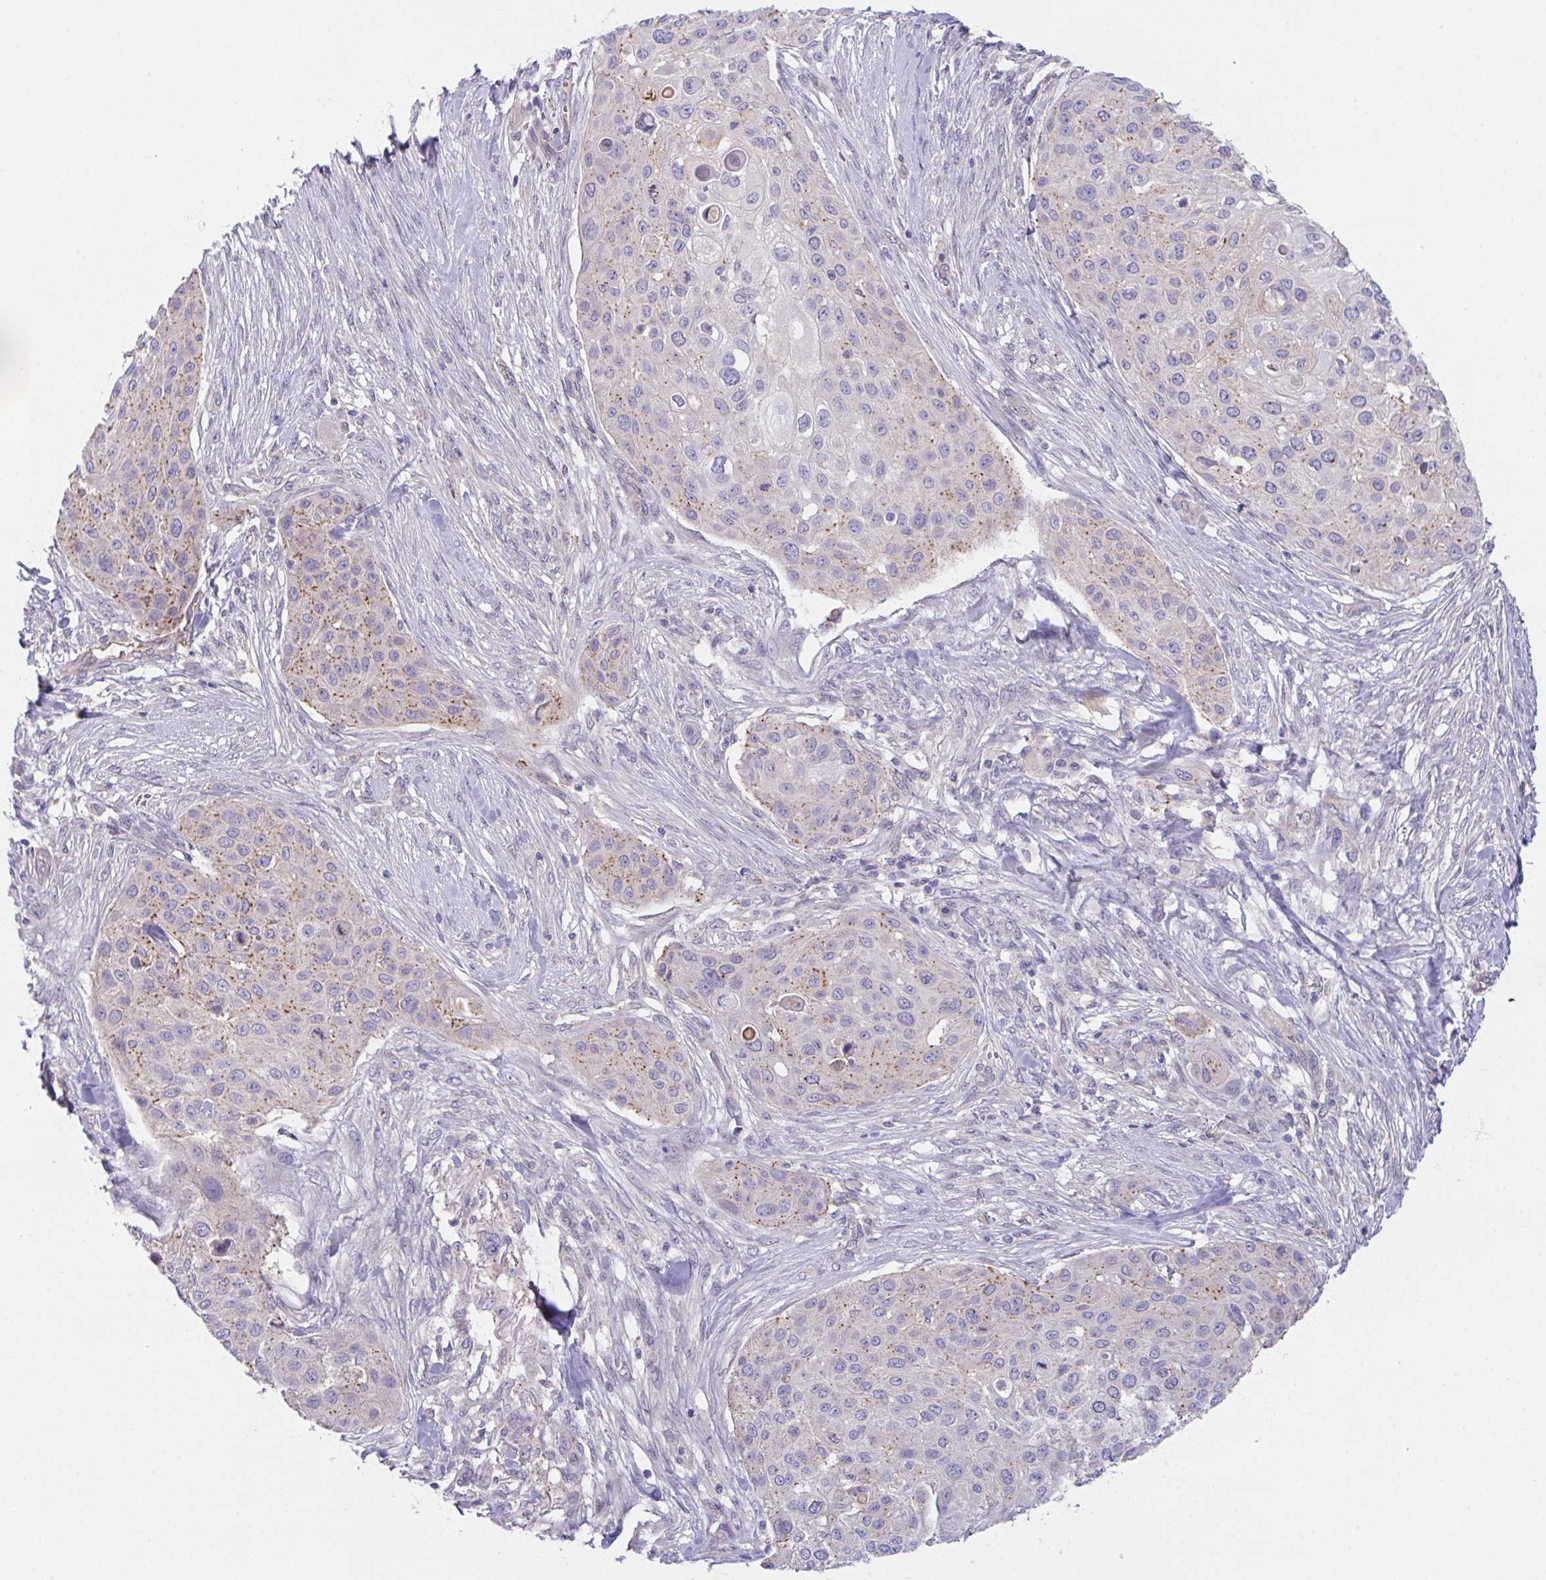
{"staining": {"intensity": "moderate", "quantity": "<25%", "location": "cytoplasmic/membranous"}, "tissue": "skin cancer", "cell_type": "Tumor cells", "image_type": "cancer", "snomed": [{"axis": "morphology", "description": "Squamous cell carcinoma, NOS"}, {"axis": "topography", "description": "Skin"}], "caption": "A brown stain labels moderate cytoplasmic/membranous positivity of a protein in human skin cancer (squamous cell carcinoma) tumor cells.", "gene": "ZBED3", "patient": {"sex": "female", "age": 87}}